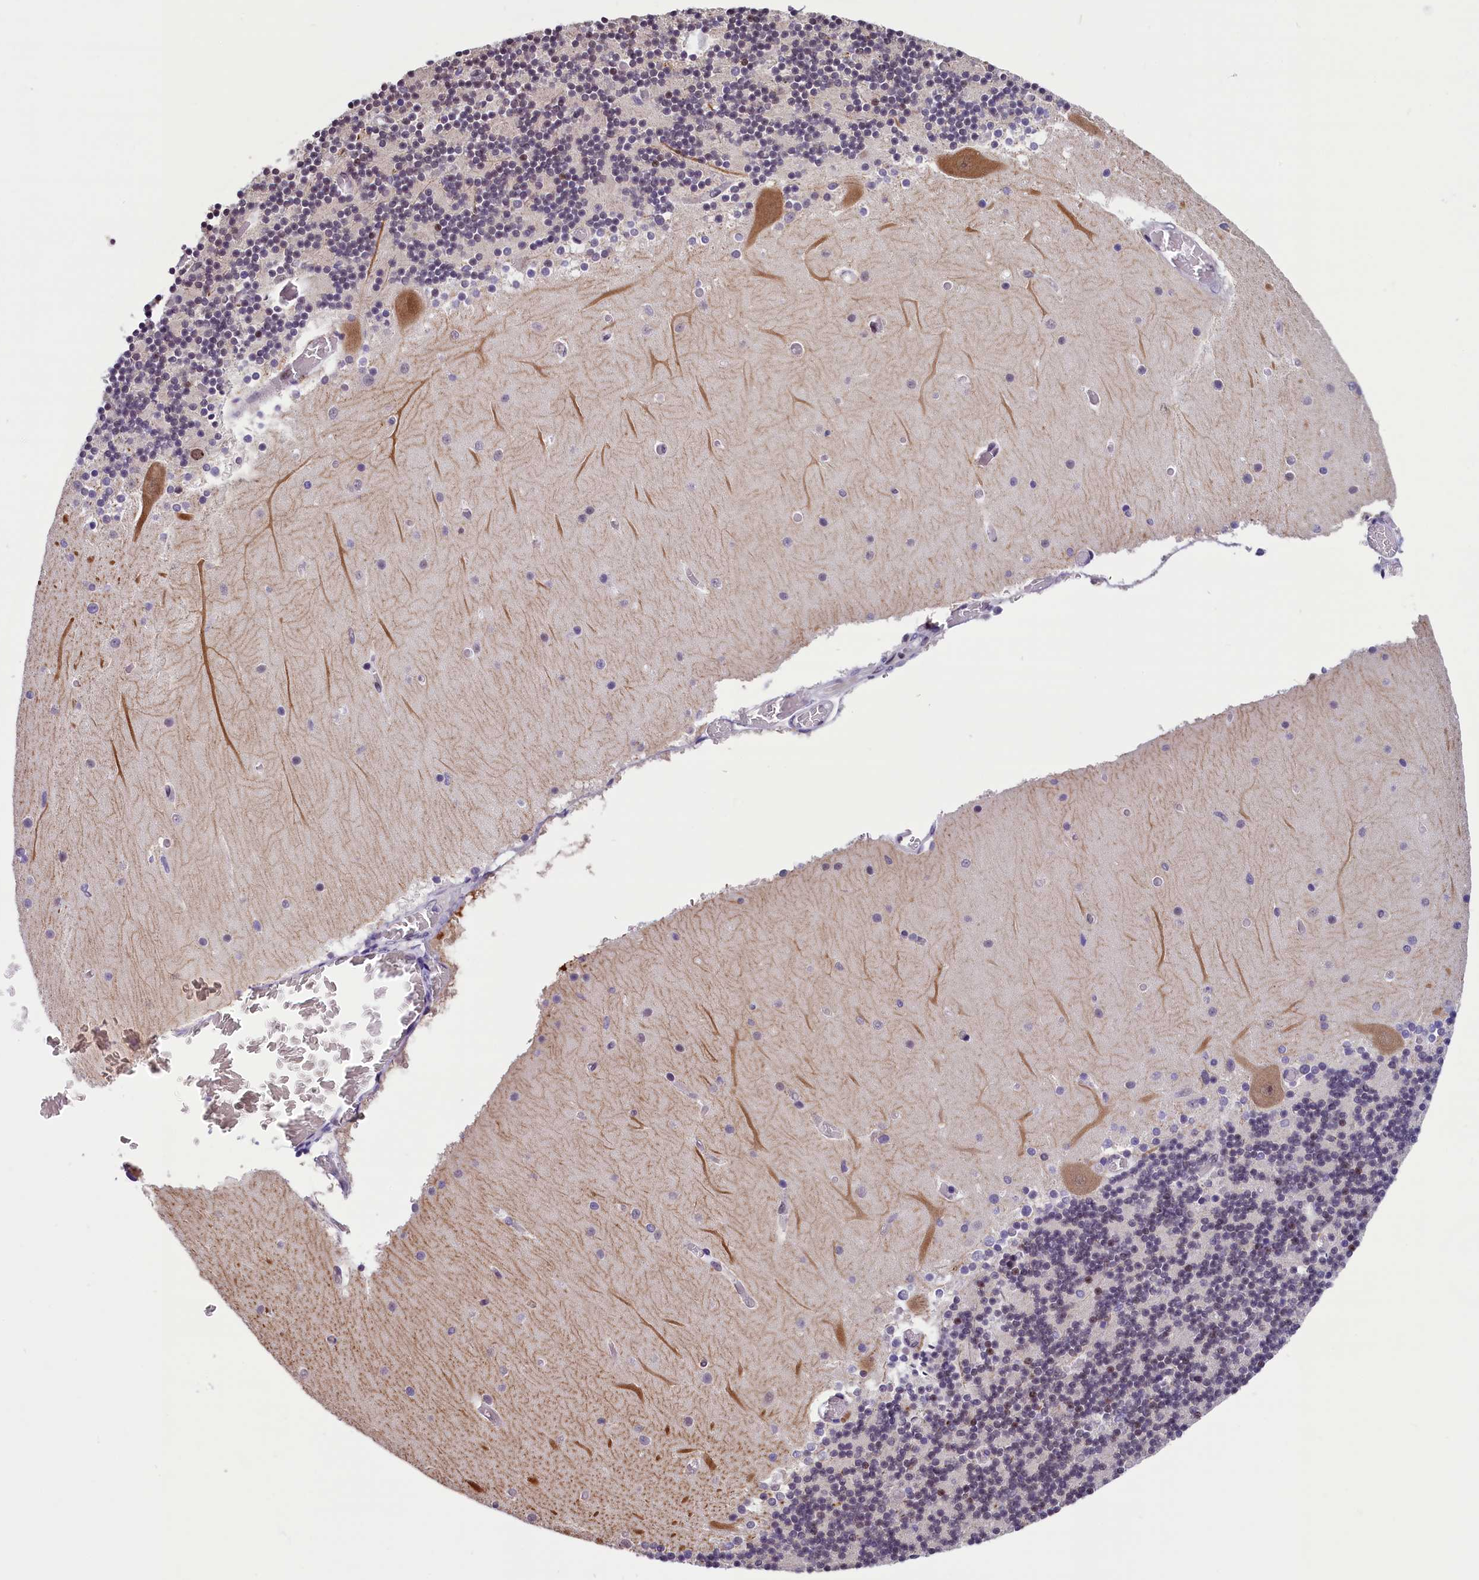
{"staining": {"intensity": "moderate", "quantity": ">75%", "location": "nuclear"}, "tissue": "cerebellum", "cell_type": "Cells in granular layer", "image_type": "normal", "snomed": [{"axis": "morphology", "description": "Normal tissue, NOS"}, {"axis": "topography", "description": "Cerebellum"}], "caption": "IHC micrograph of unremarkable cerebellum stained for a protein (brown), which shows medium levels of moderate nuclear expression in about >75% of cells in granular layer.", "gene": "CDYL2", "patient": {"sex": "female", "age": 28}}